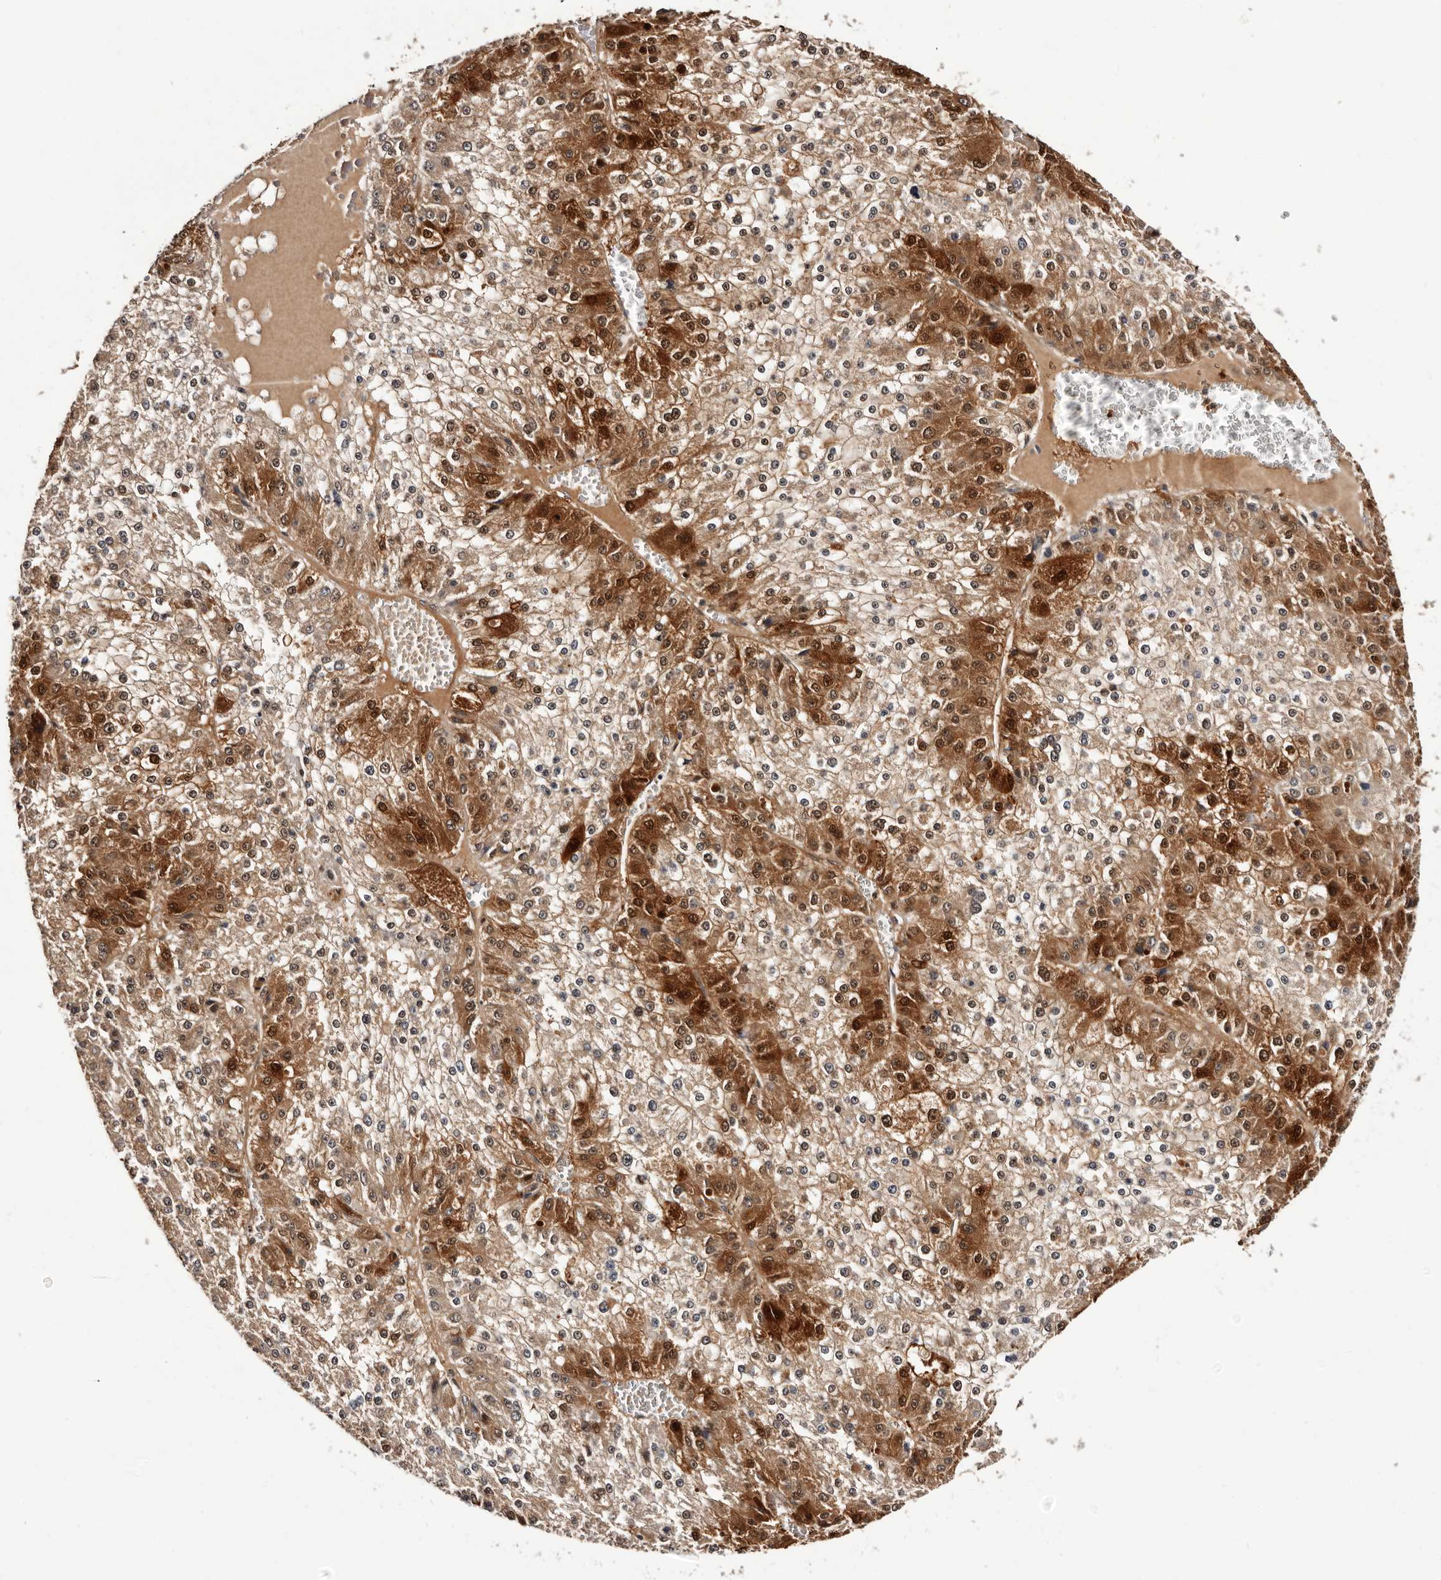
{"staining": {"intensity": "moderate", "quantity": "25%-75%", "location": "cytoplasmic/membranous,nuclear"}, "tissue": "liver cancer", "cell_type": "Tumor cells", "image_type": "cancer", "snomed": [{"axis": "morphology", "description": "Carcinoma, Hepatocellular, NOS"}, {"axis": "topography", "description": "Liver"}], "caption": "Immunohistochemical staining of hepatocellular carcinoma (liver) reveals medium levels of moderate cytoplasmic/membranous and nuclear staining in about 25%-75% of tumor cells. Nuclei are stained in blue.", "gene": "TP53I3", "patient": {"sex": "female", "age": 73}}